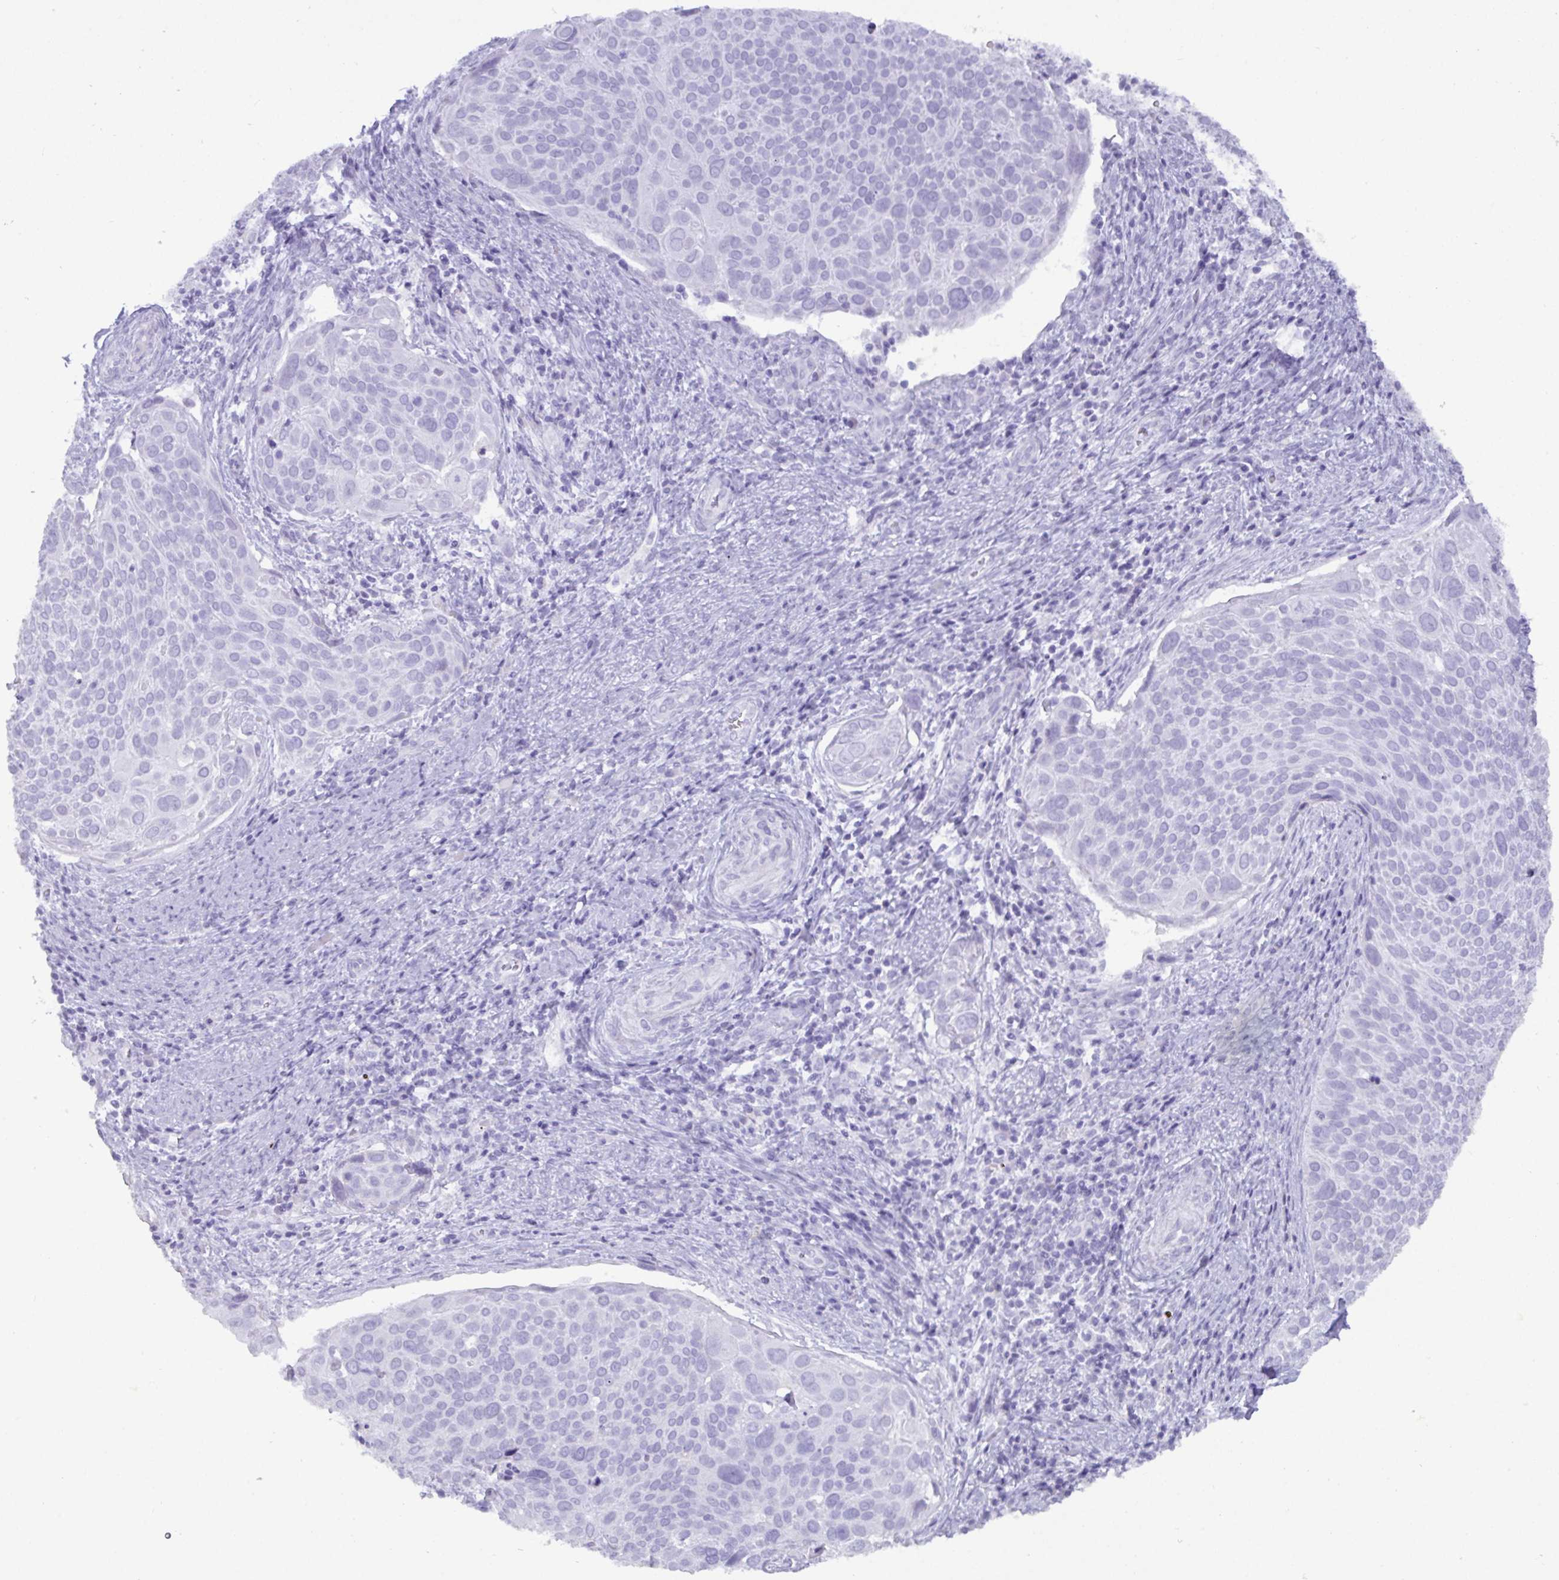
{"staining": {"intensity": "negative", "quantity": "none", "location": "none"}, "tissue": "cervical cancer", "cell_type": "Tumor cells", "image_type": "cancer", "snomed": [{"axis": "morphology", "description": "Squamous cell carcinoma, NOS"}, {"axis": "topography", "description": "Cervix"}], "caption": "Immunohistochemical staining of human cervical cancer (squamous cell carcinoma) demonstrates no significant staining in tumor cells.", "gene": "C4orf33", "patient": {"sex": "female", "age": 39}}